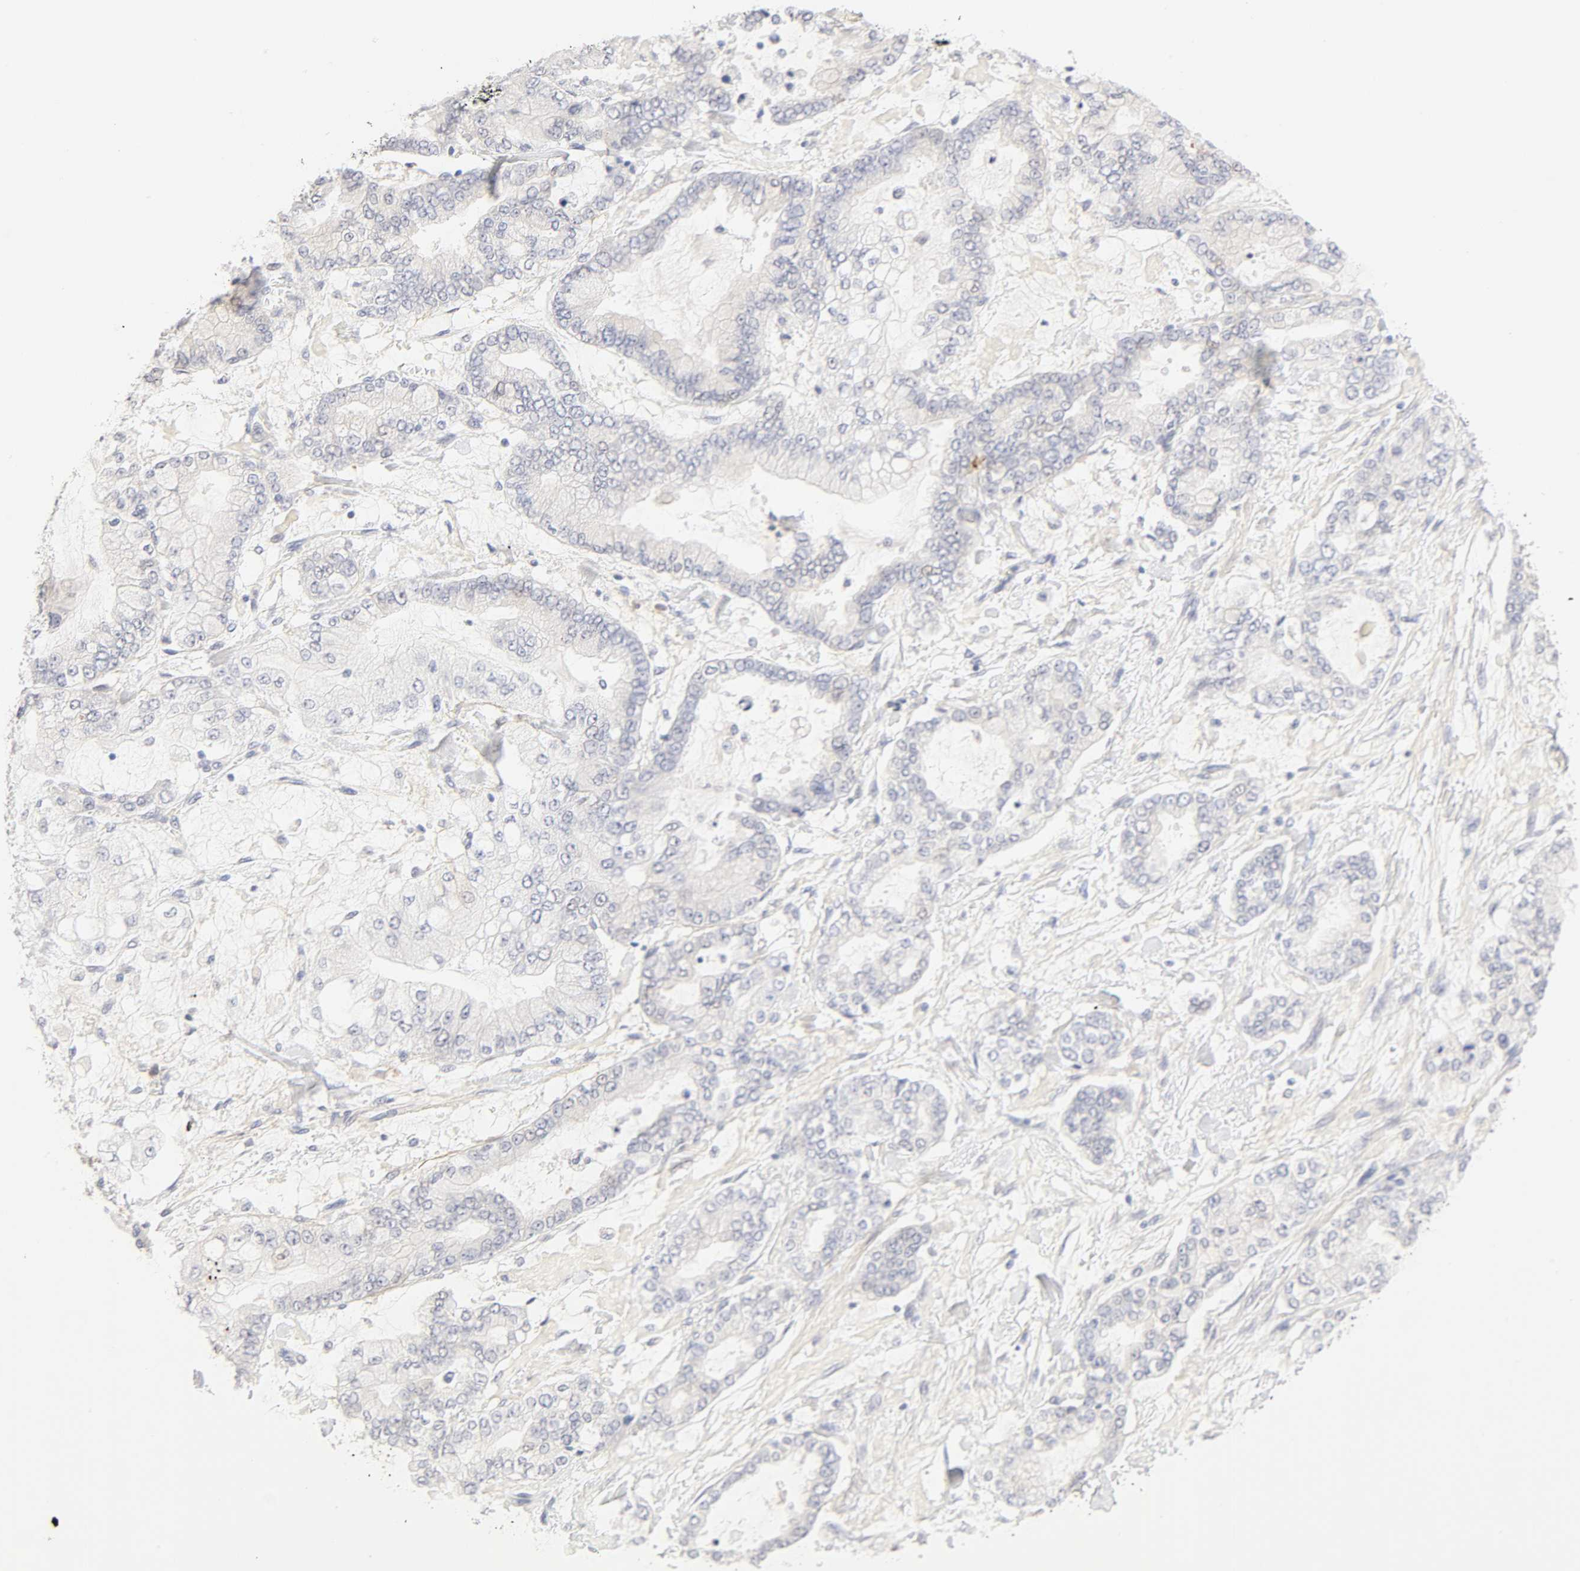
{"staining": {"intensity": "negative", "quantity": "none", "location": "none"}, "tissue": "stomach cancer", "cell_type": "Tumor cells", "image_type": "cancer", "snomed": [{"axis": "morphology", "description": "Normal tissue, NOS"}, {"axis": "morphology", "description": "Adenocarcinoma, NOS"}, {"axis": "topography", "description": "Stomach, upper"}, {"axis": "topography", "description": "Stomach"}], "caption": "A micrograph of human stomach cancer (adenocarcinoma) is negative for staining in tumor cells.", "gene": "CYP4B1", "patient": {"sex": "male", "age": 76}}